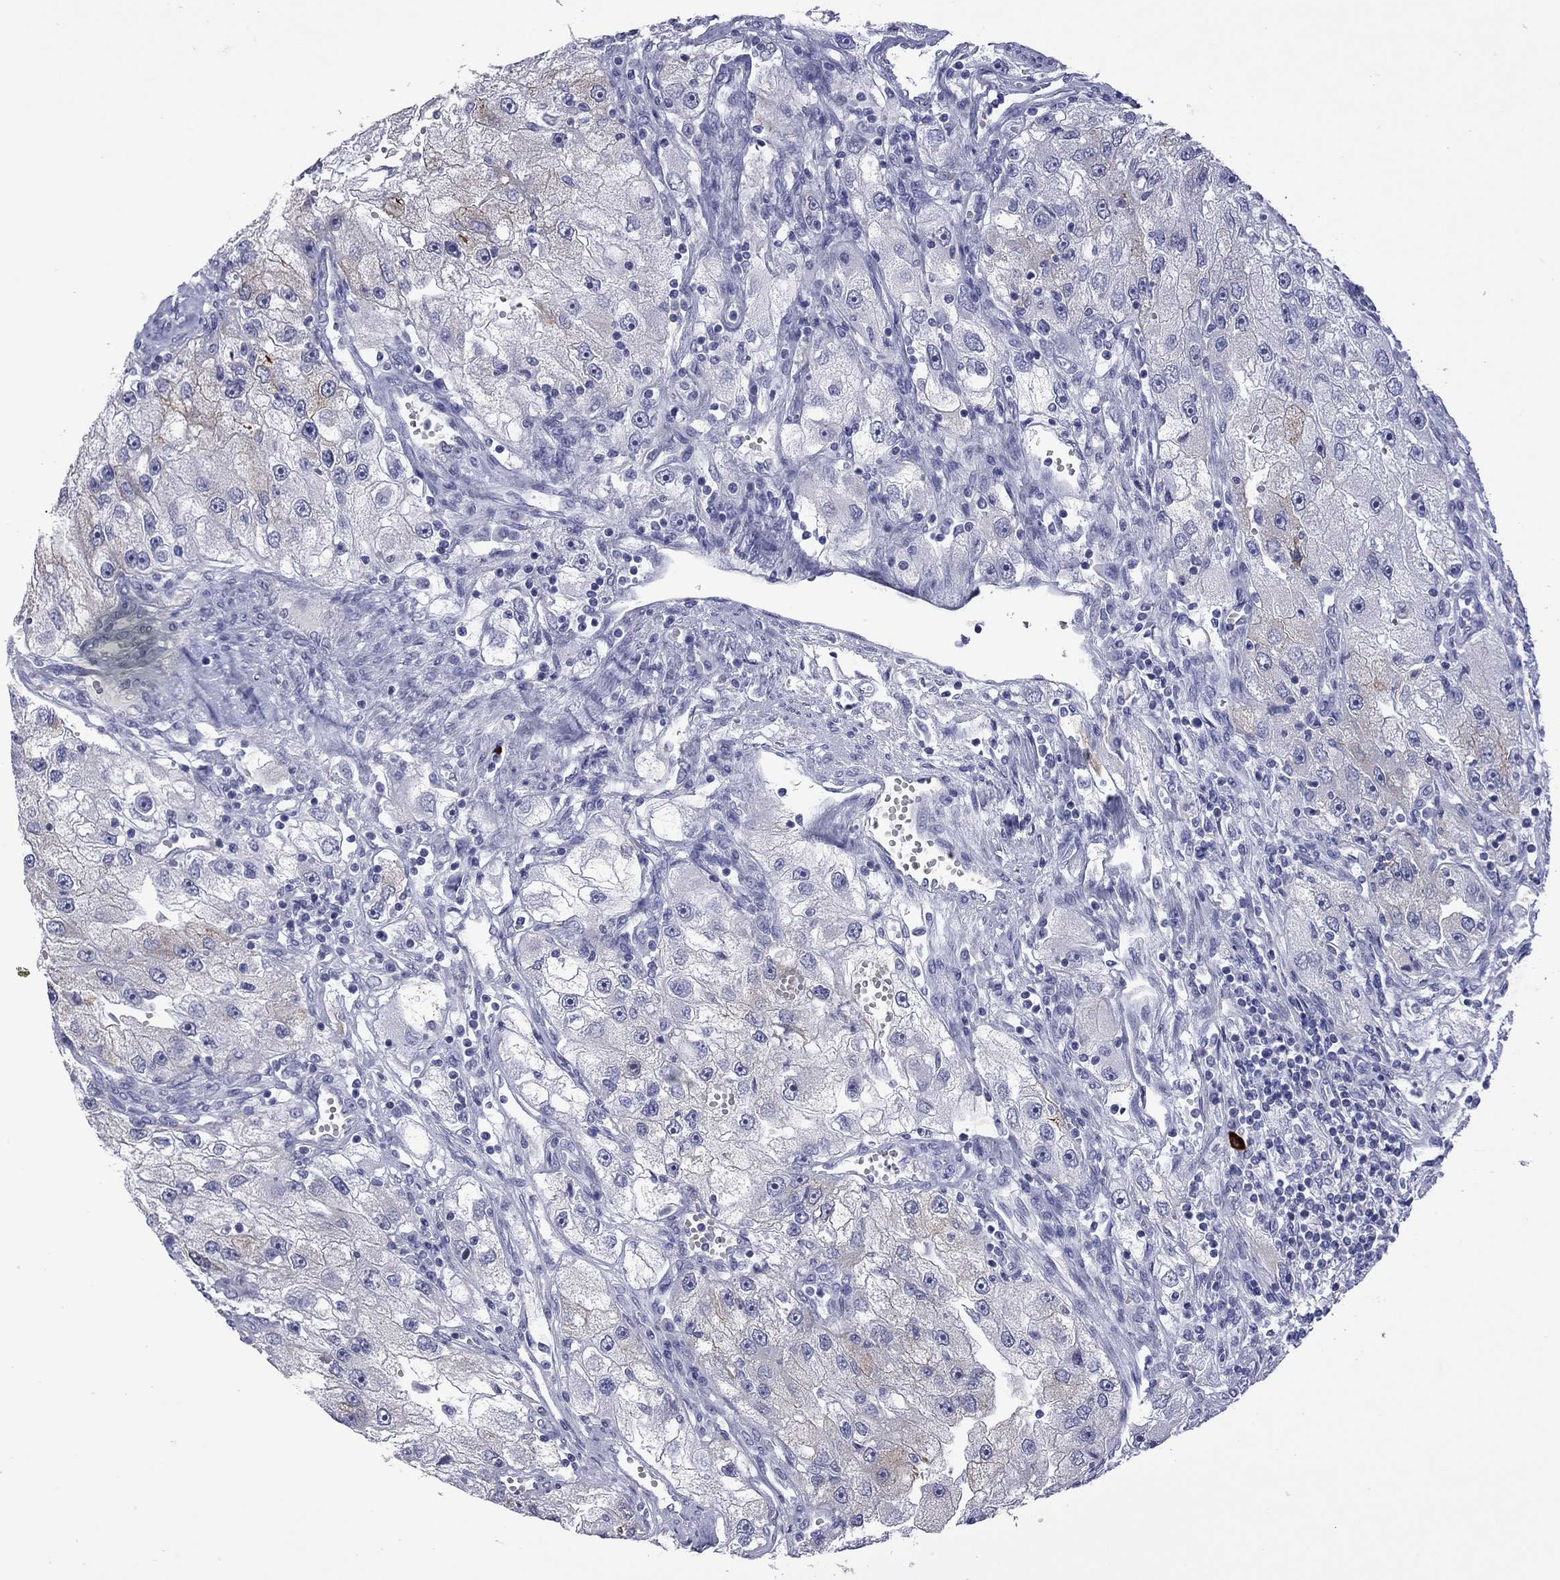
{"staining": {"intensity": "moderate", "quantity": "<25%", "location": "cytoplasmic/membranous"}, "tissue": "renal cancer", "cell_type": "Tumor cells", "image_type": "cancer", "snomed": [{"axis": "morphology", "description": "Adenocarcinoma, NOS"}, {"axis": "topography", "description": "Kidney"}], "caption": "Immunohistochemical staining of renal cancer displays low levels of moderate cytoplasmic/membranous protein staining in approximately <25% of tumor cells. The staining was performed using DAB to visualize the protein expression in brown, while the nuclei were stained in blue with hematoxylin (Magnification: 20x).", "gene": "CTNNBIP1", "patient": {"sex": "male", "age": 63}}